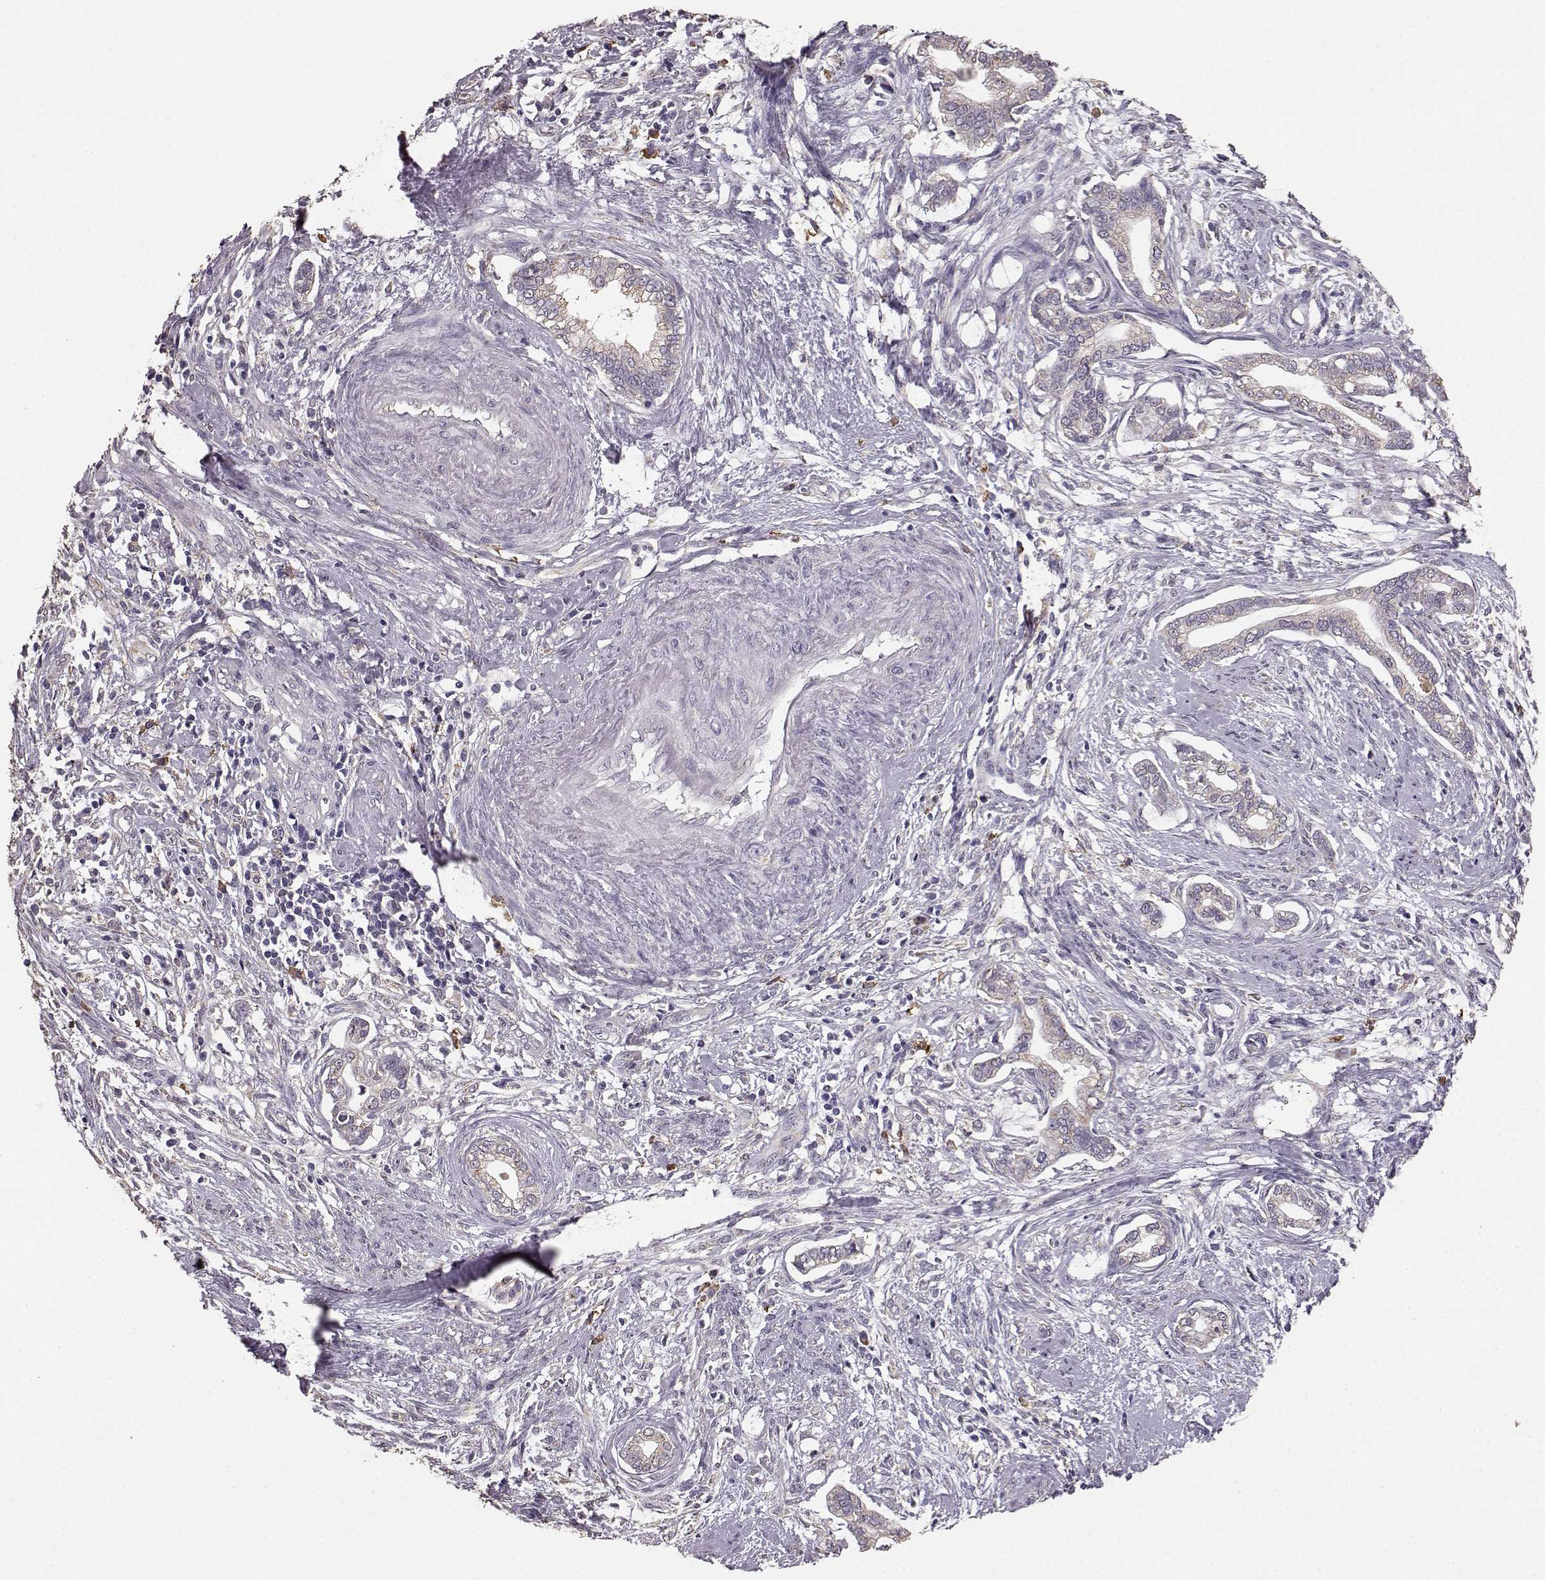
{"staining": {"intensity": "negative", "quantity": "none", "location": "none"}, "tissue": "cervical cancer", "cell_type": "Tumor cells", "image_type": "cancer", "snomed": [{"axis": "morphology", "description": "Adenocarcinoma, NOS"}, {"axis": "topography", "description": "Cervix"}], "caption": "This image is of adenocarcinoma (cervical) stained with IHC to label a protein in brown with the nuclei are counter-stained blue. There is no staining in tumor cells. (DAB immunohistochemistry with hematoxylin counter stain).", "gene": "GABRG3", "patient": {"sex": "female", "age": 62}}